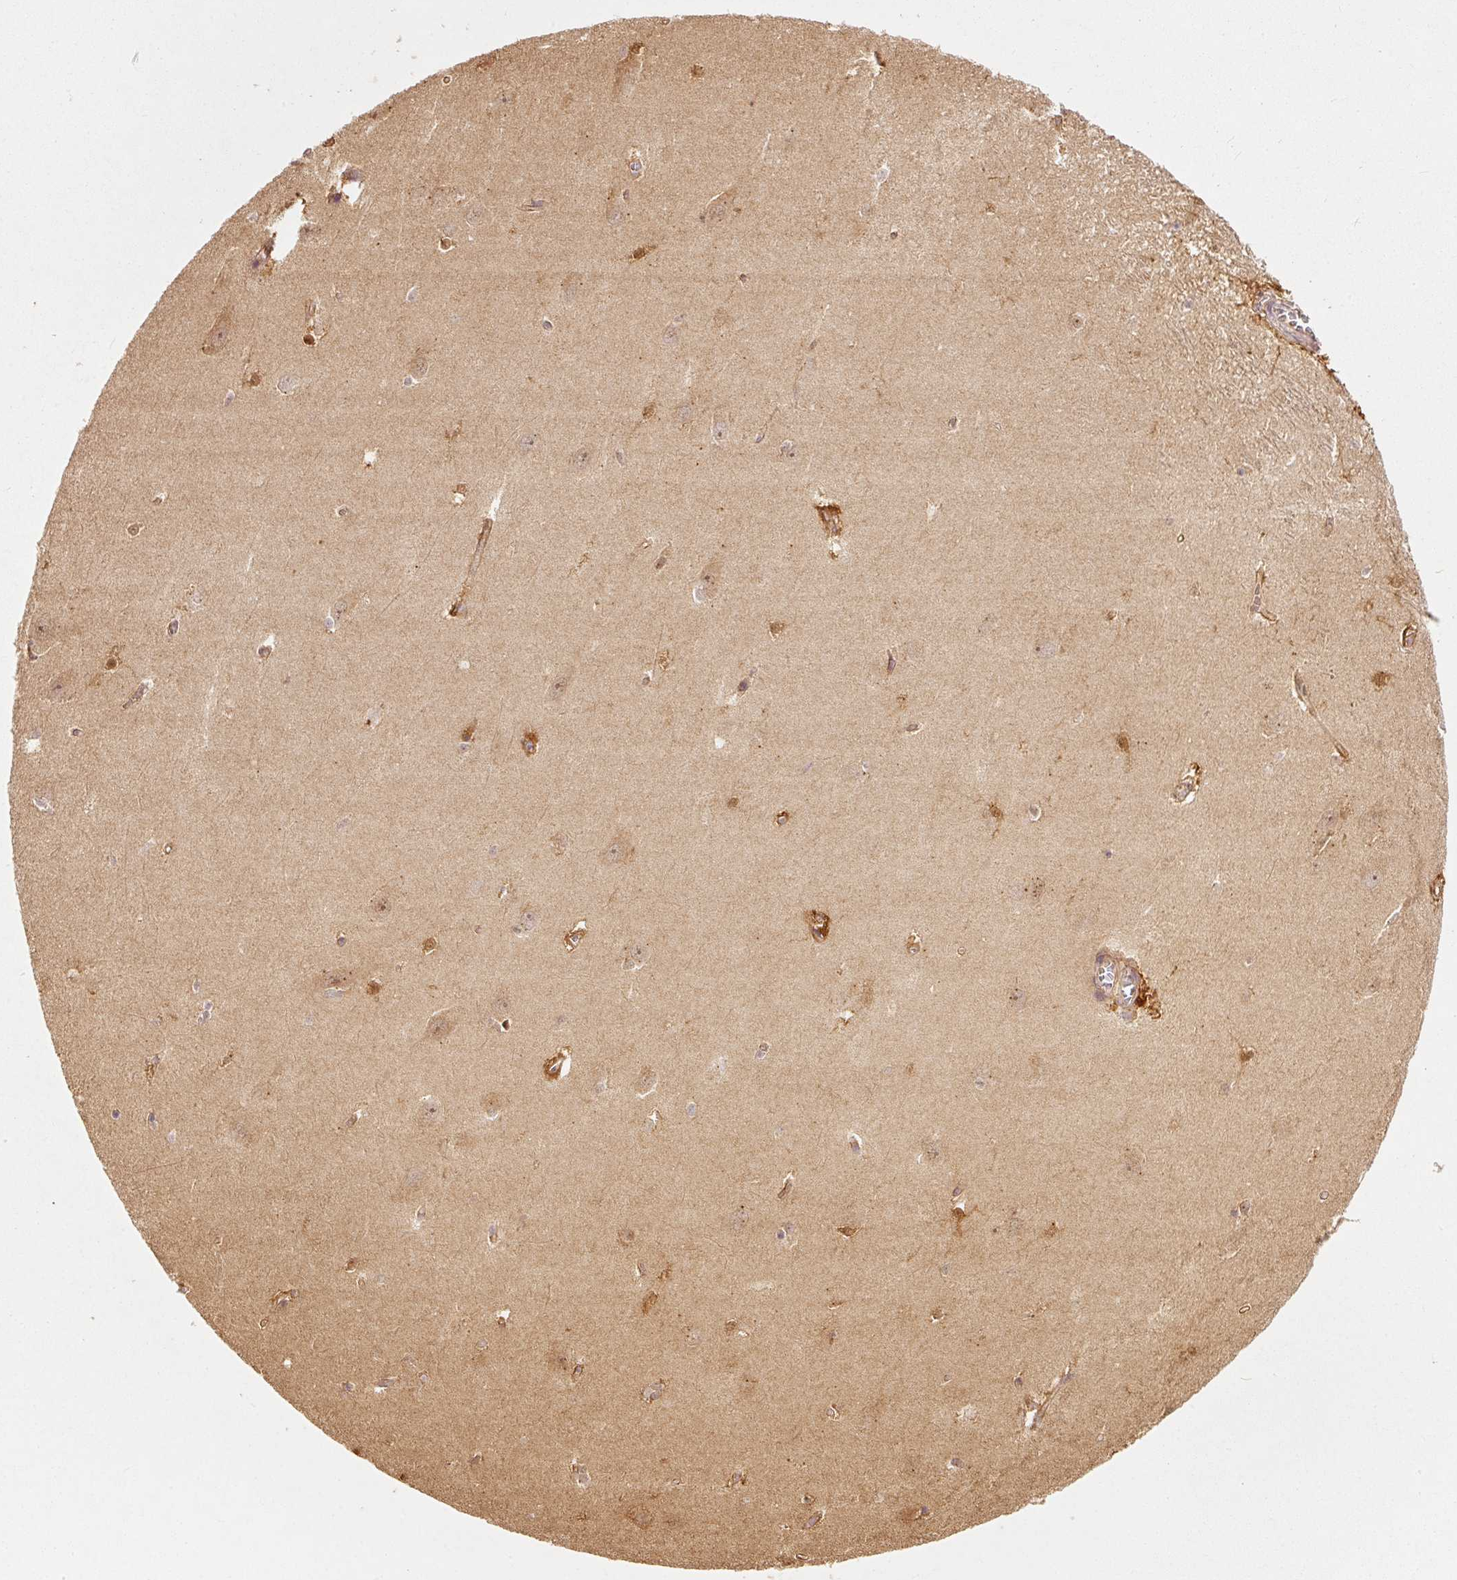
{"staining": {"intensity": "moderate", "quantity": "<25%", "location": "cytoplasmic/membranous"}, "tissue": "hippocampus", "cell_type": "Glial cells", "image_type": "normal", "snomed": [{"axis": "morphology", "description": "Normal tissue, NOS"}, {"axis": "topography", "description": "Hippocampus"}], "caption": "Unremarkable hippocampus was stained to show a protein in brown. There is low levels of moderate cytoplasmic/membranous expression in about <25% of glial cells. The protein of interest is shown in brown color, while the nuclei are stained blue.", "gene": "EIF3B", "patient": {"sex": "female", "age": 64}}